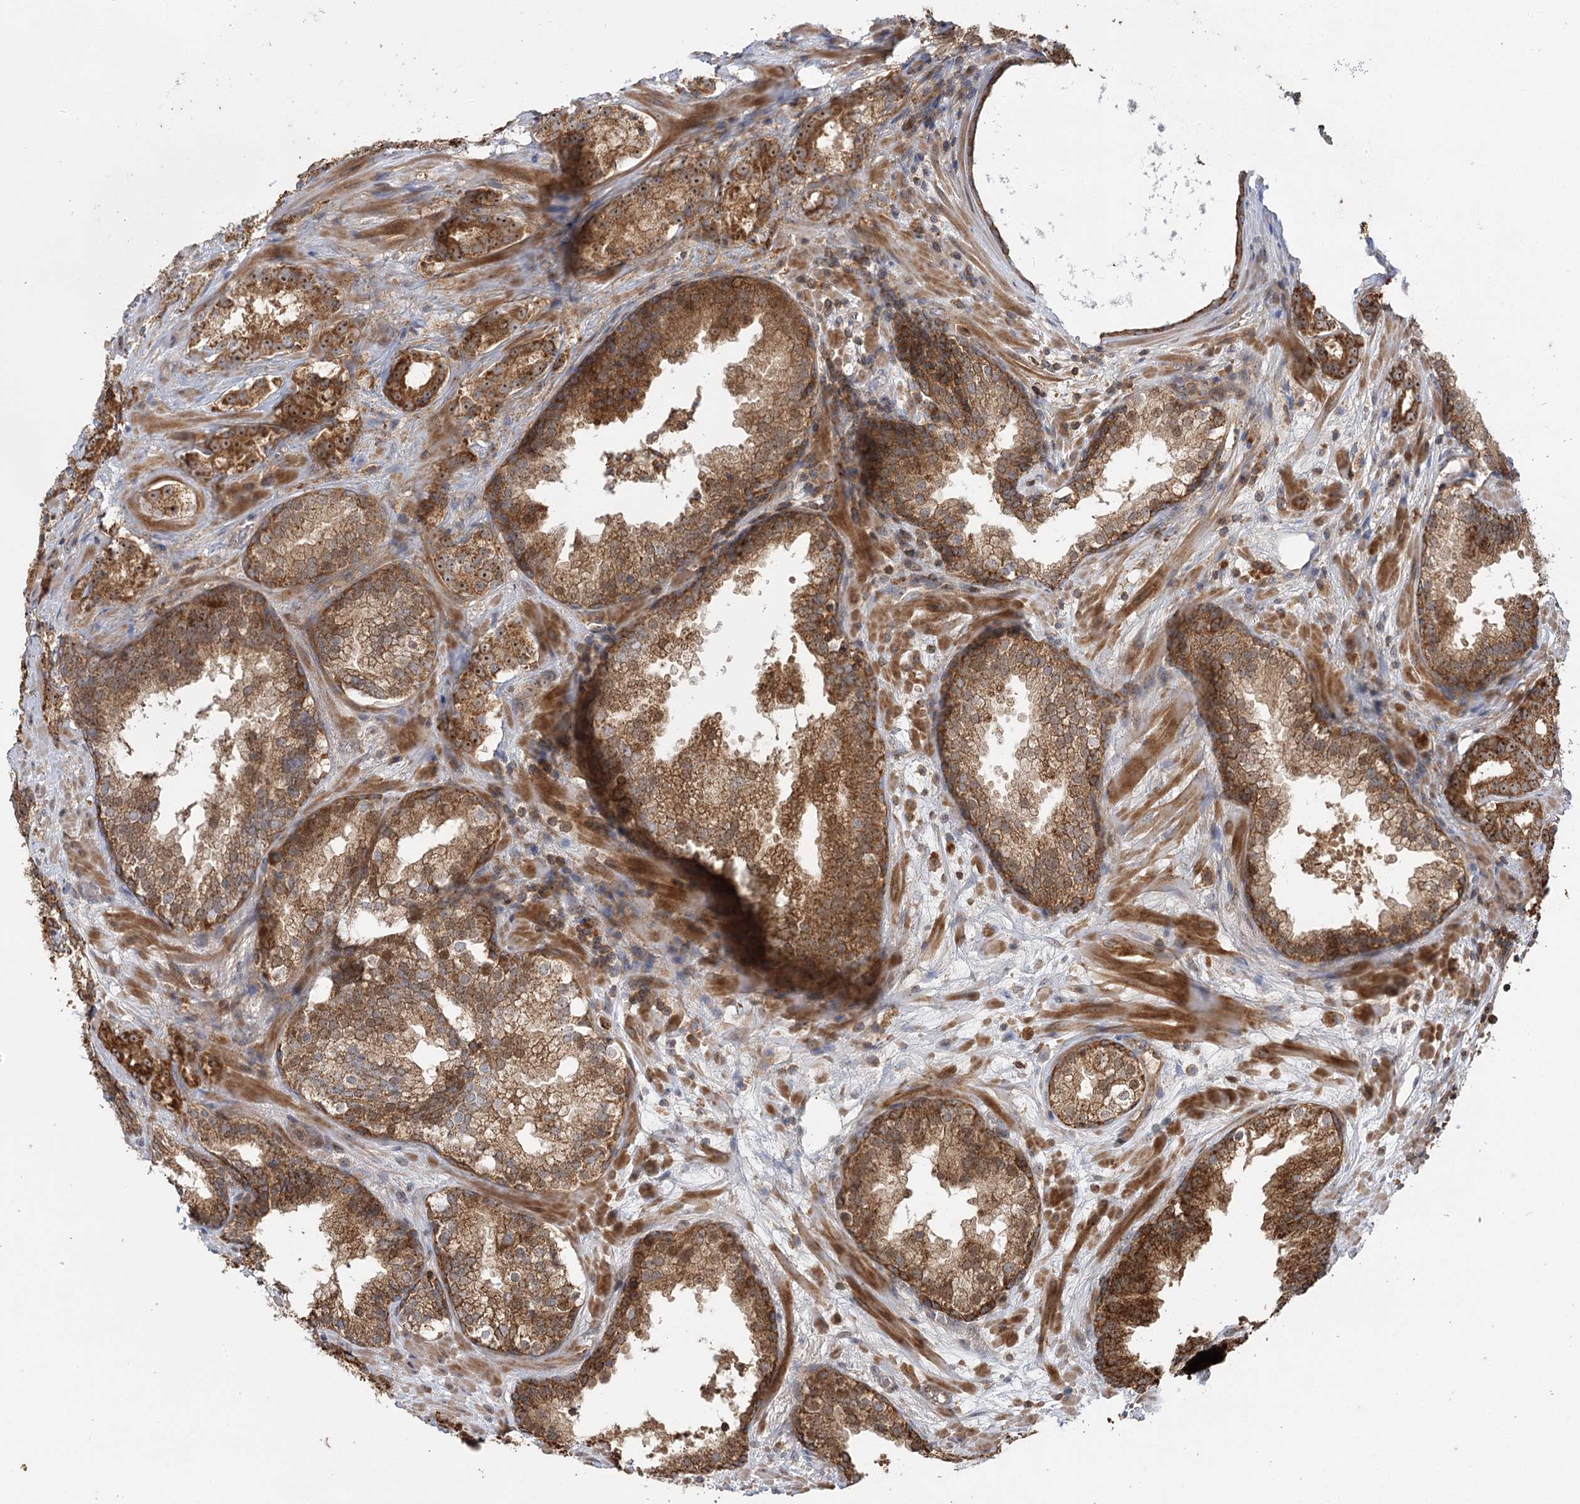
{"staining": {"intensity": "moderate", "quantity": ">75%", "location": "cytoplasmic/membranous,nuclear"}, "tissue": "prostate cancer", "cell_type": "Tumor cells", "image_type": "cancer", "snomed": [{"axis": "morphology", "description": "Adenocarcinoma, High grade"}, {"axis": "topography", "description": "Prostate"}], "caption": "This histopathology image exhibits immunohistochemistry staining of prostate high-grade adenocarcinoma, with medium moderate cytoplasmic/membranous and nuclear expression in approximately >75% of tumor cells.", "gene": "RAPGEF6", "patient": {"sex": "male", "age": 57}}